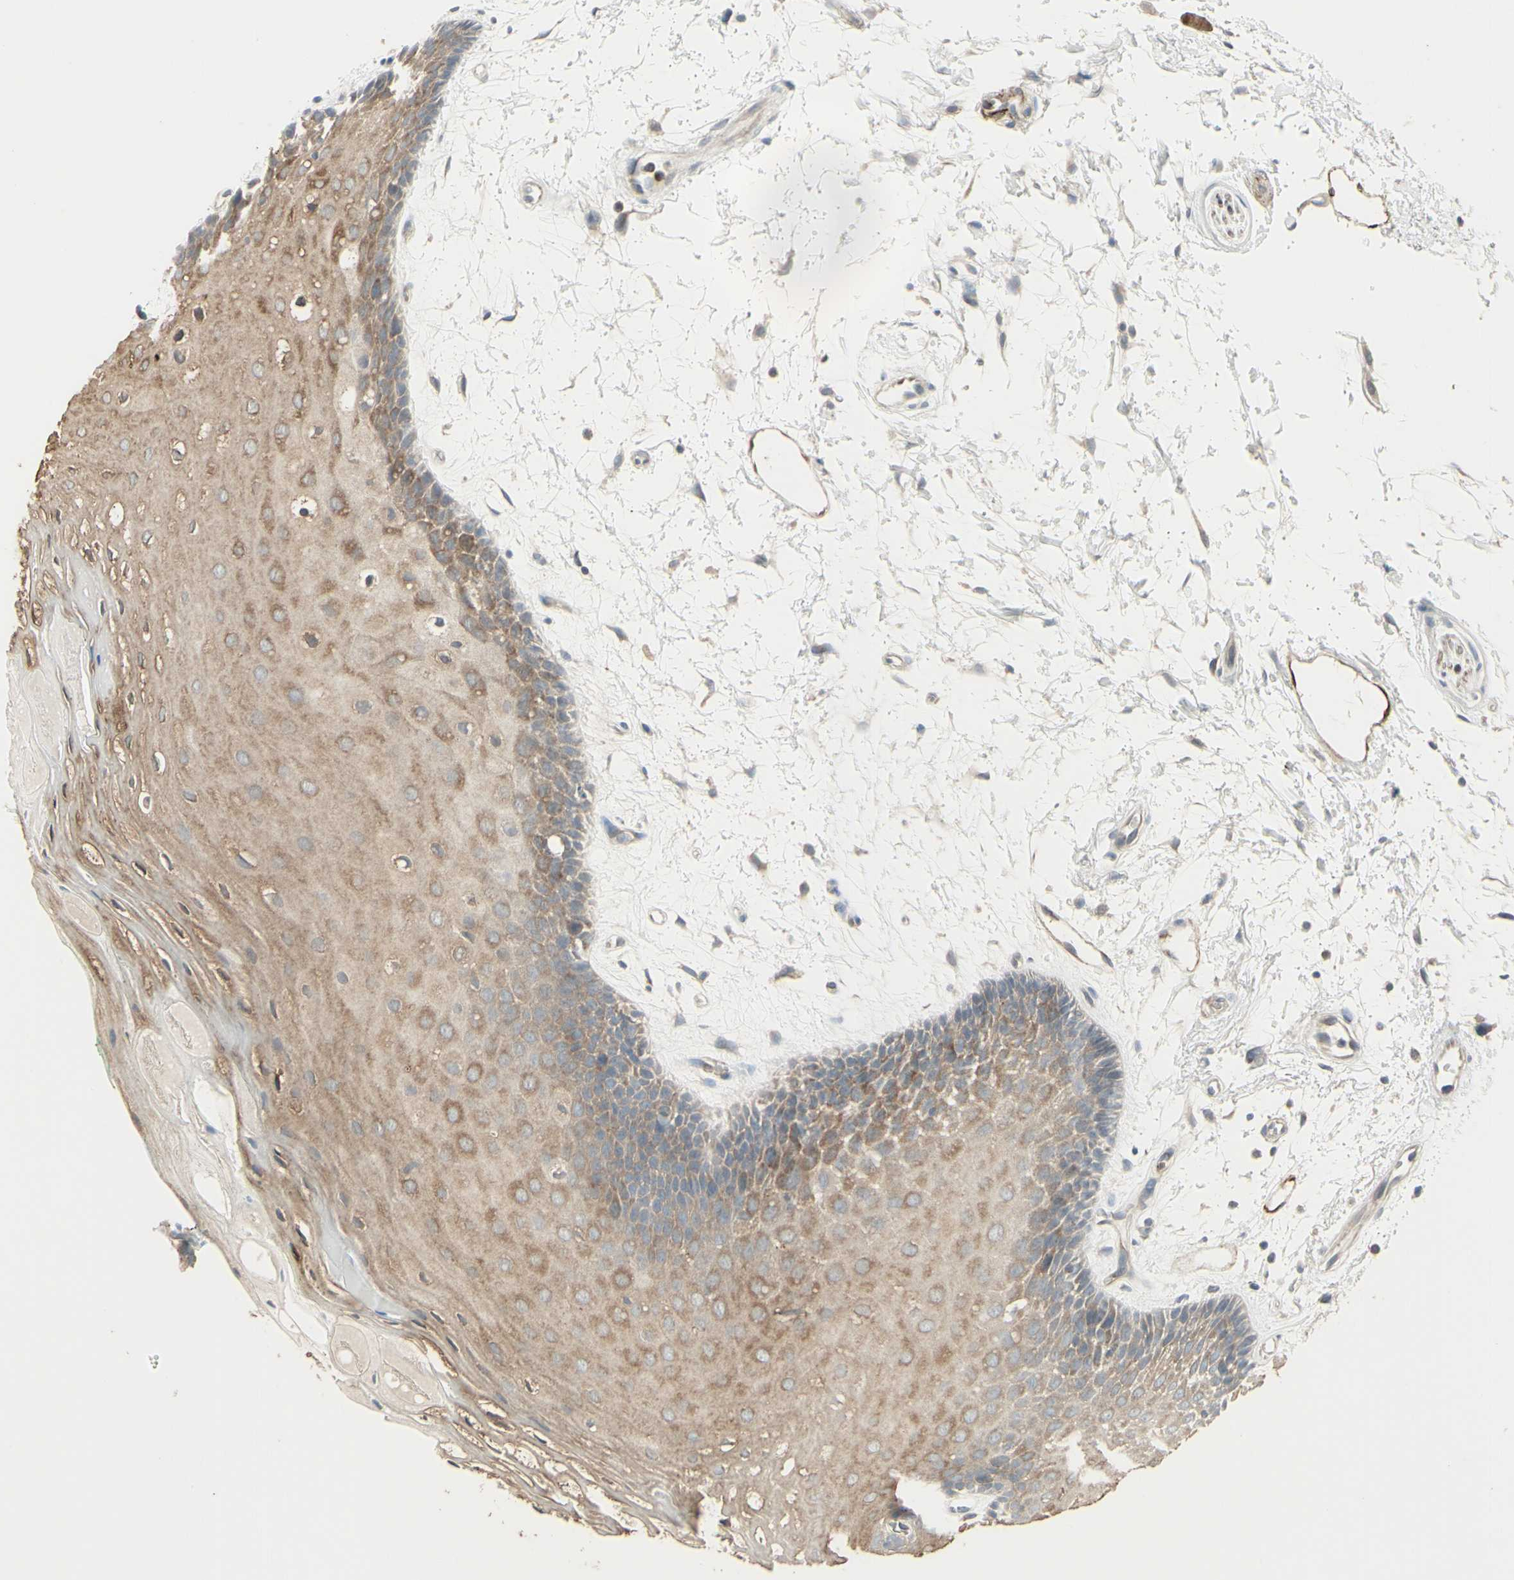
{"staining": {"intensity": "weak", "quantity": ">75%", "location": "cytoplasmic/membranous"}, "tissue": "oral mucosa", "cell_type": "Squamous epithelial cells", "image_type": "normal", "snomed": [{"axis": "morphology", "description": "Normal tissue, NOS"}, {"axis": "topography", "description": "Skeletal muscle"}, {"axis": "topography", "description": "Oral tissue"}, {"axis": "topography", "description": "Peripheral nerve tissue"}], "caption": "This histopathology image displays IHC staining of unremarkable oral mucosa, with low weak cytoplasmic/membranous expression in about >75% of squamous epithelial cells.", "gene": "FAM171B", "patient": {"sex": "female", "age": 84}}